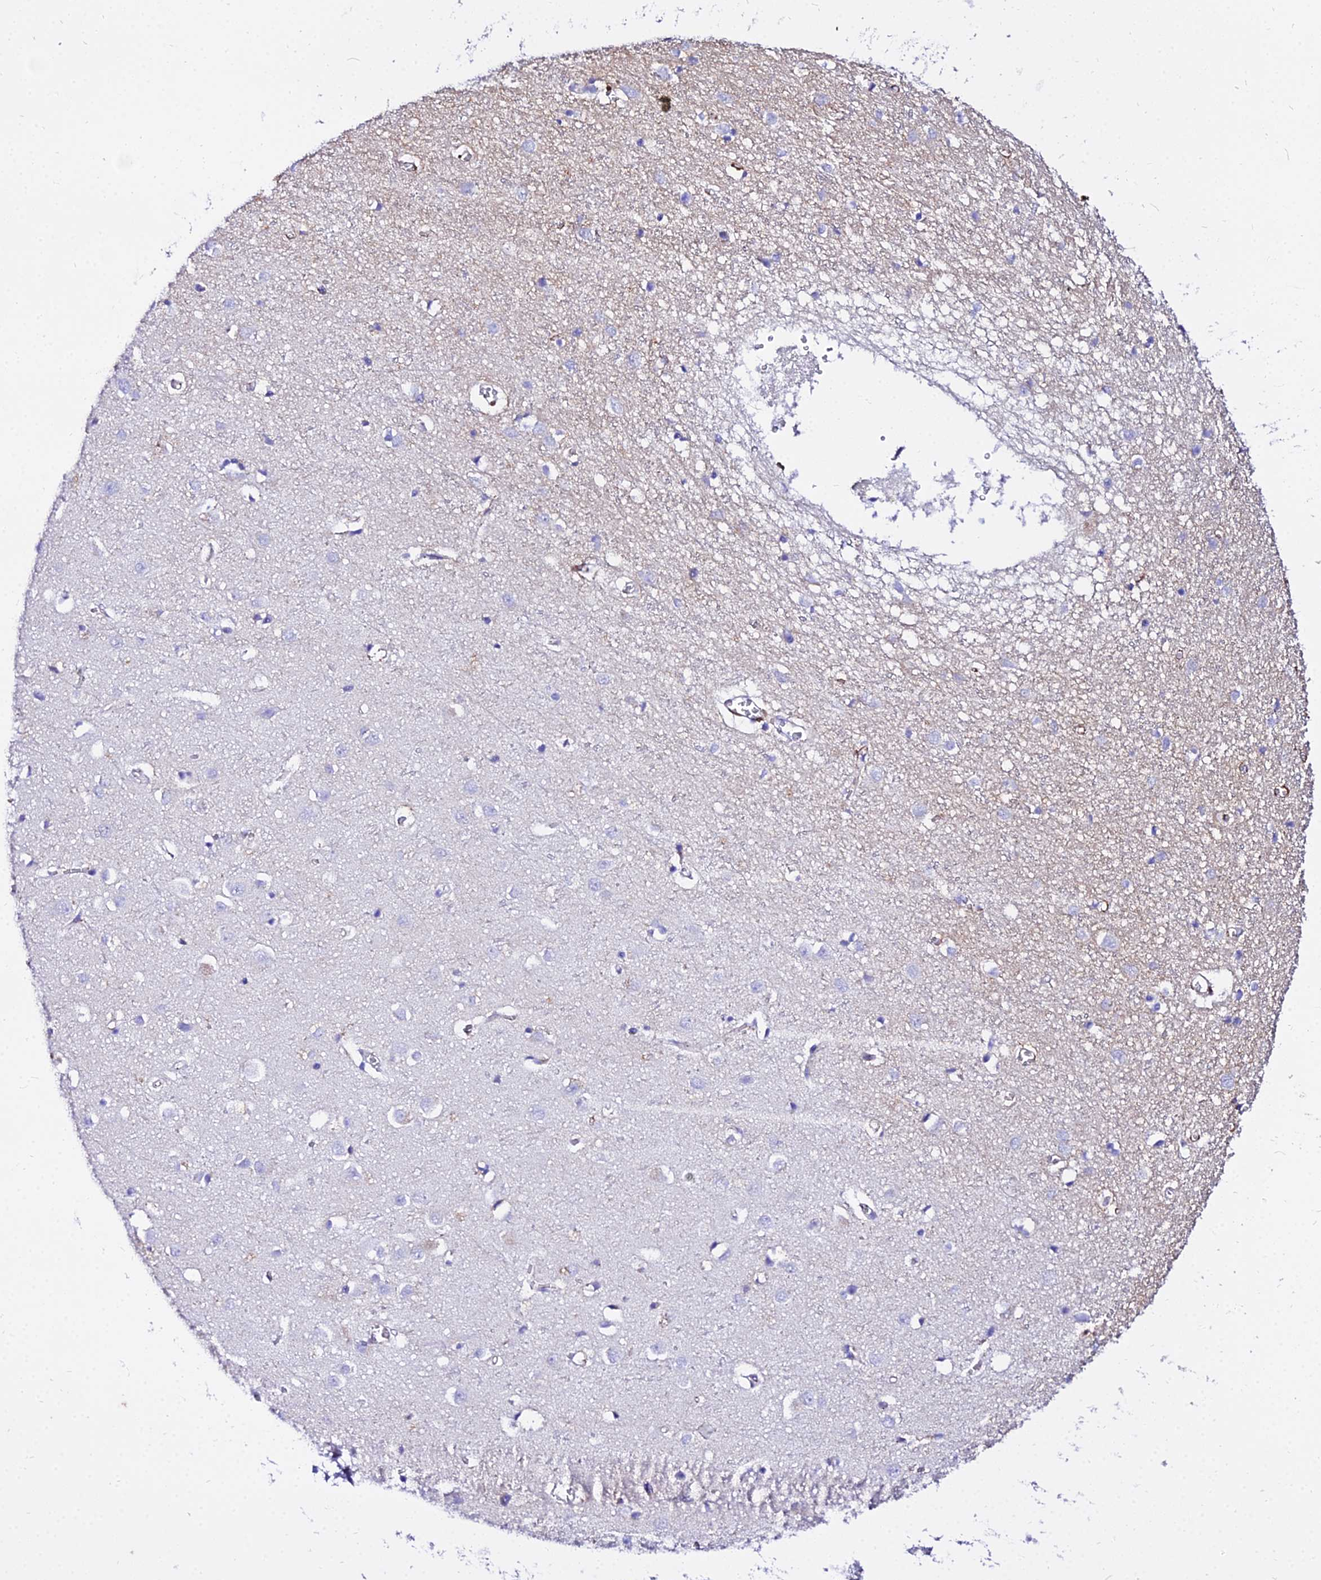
{"staining": {"intensity": "moderate", "quantity": "<25%", "location": "cytoplasmic/membranous"}, "tissue": "cerebral cortex", "cell_type": "Endothelial cells", "image_type": "normal", "snomed": [{"axis": "morphology", "description": "Normal tissue, NOS"}, {"axis": "topography", "description": "Cerebral cortex"}], "caption": "Immunohistochemical staining of benign human cerebral cortex shows <25% levels of moderate cytoplasmic/membranous protein staining in about <25% of endothelial cells. The staining was performed using DAB (3,3'-diaminobenzidine) to visualize the protein expression in brown, while the nuclei were stained in blue with hematoxylin (Magnification: 20x).", "gene": "DAW1", "patient": {"sex": "female", "age": 64}}